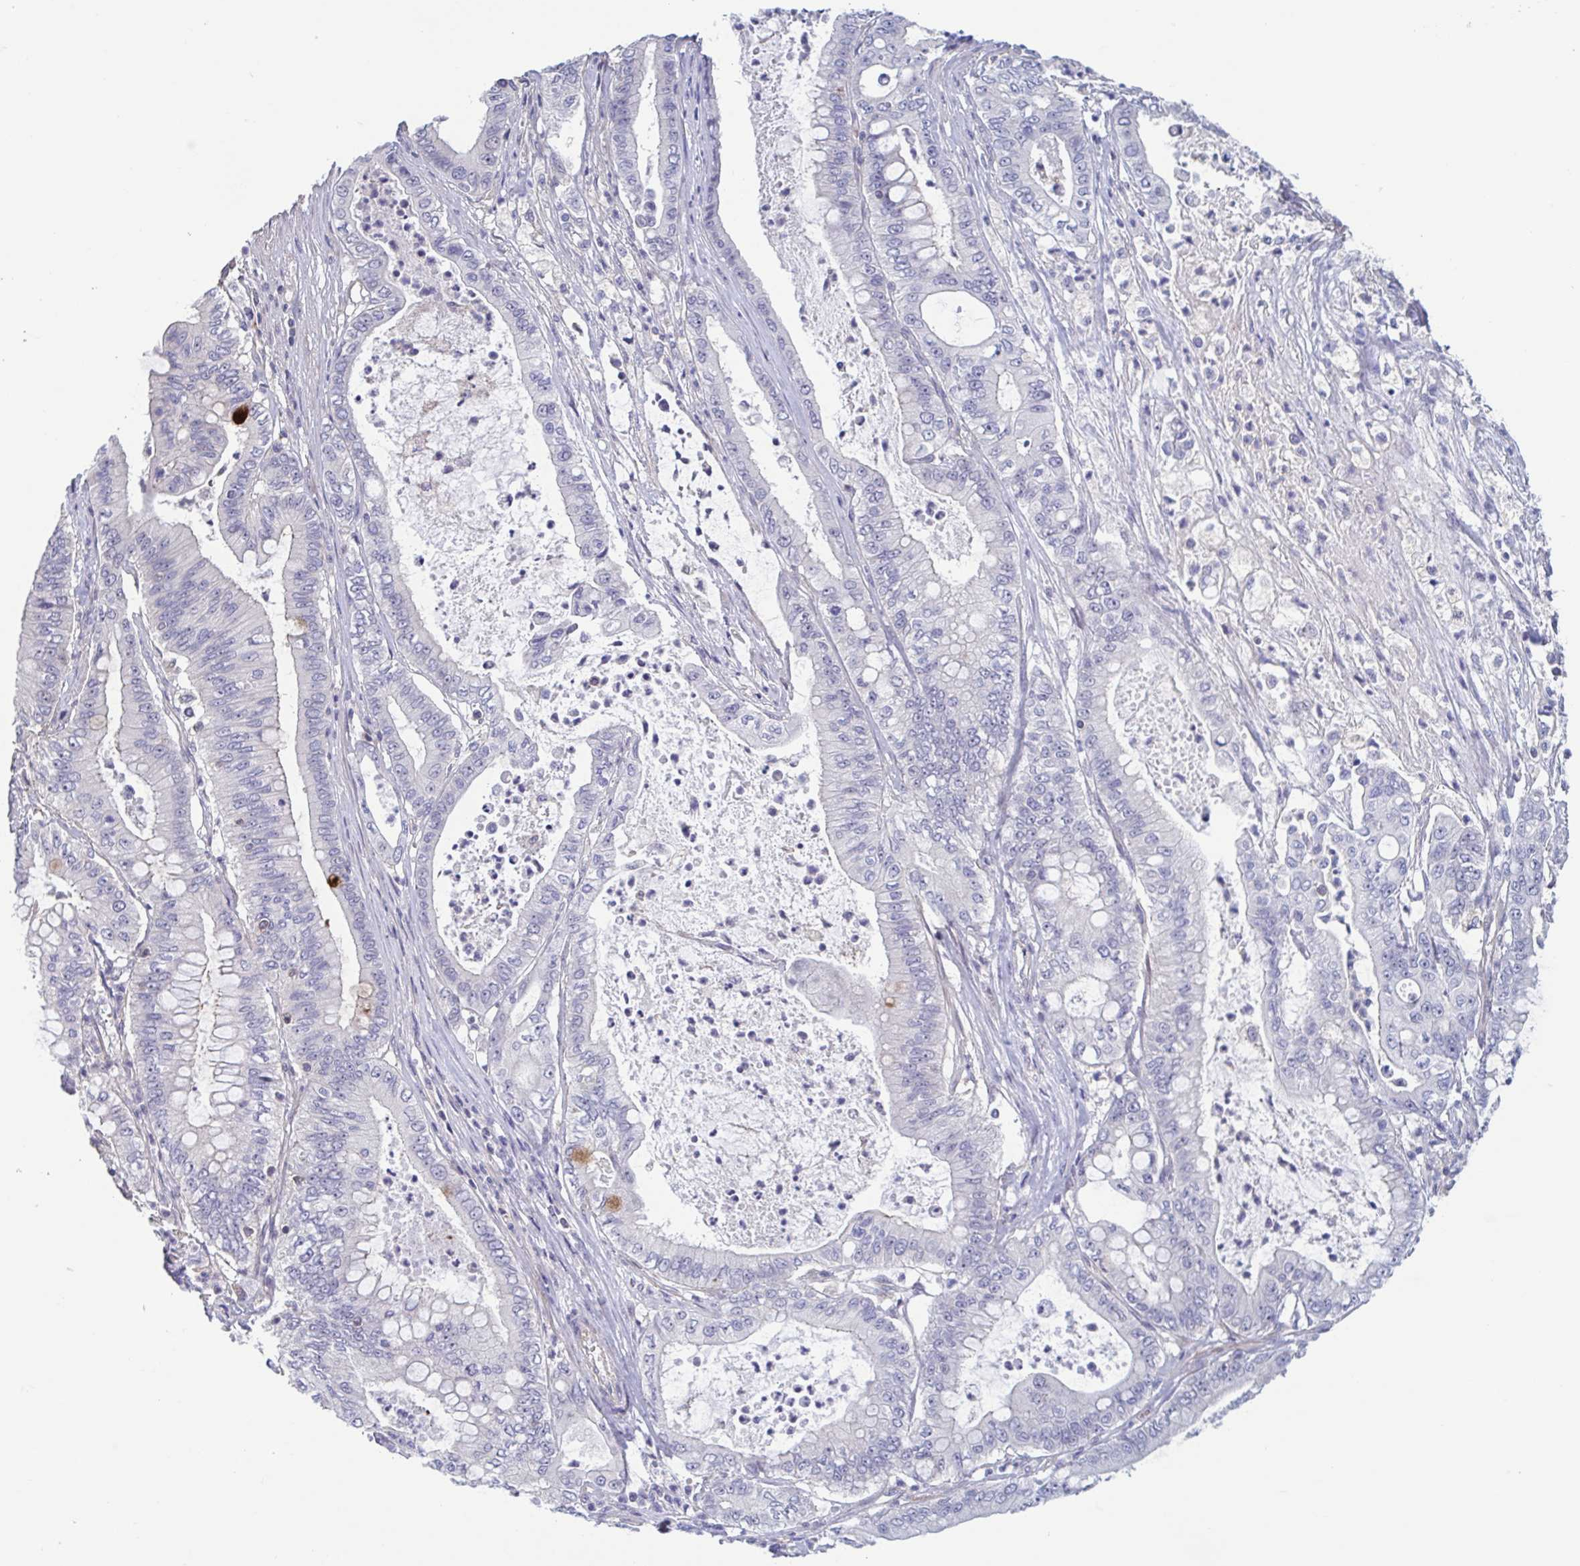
{"staining": {"intensity": "negative", "quantity": "none", "location": "none"}, "tissue": "pancreatic cancer", "cell_type": "Tumor cells", "image_type": "cancer", "snomed": [{"axis": "morphology", "description": "Adenocarcinoma, NOS"}, {"axis": "topography", "description": "Pancreas"}], "caption": "Immunohistochemistry histopathology image of neoplastic tissue: pancreatic adenocarcinoma stained with DAB (3,3'-diaminobenzidine) exhibits no significant protein positivity in tumor cells.", "gene": "LRRC38", "patient": {"sex": "male", "age": 71}}